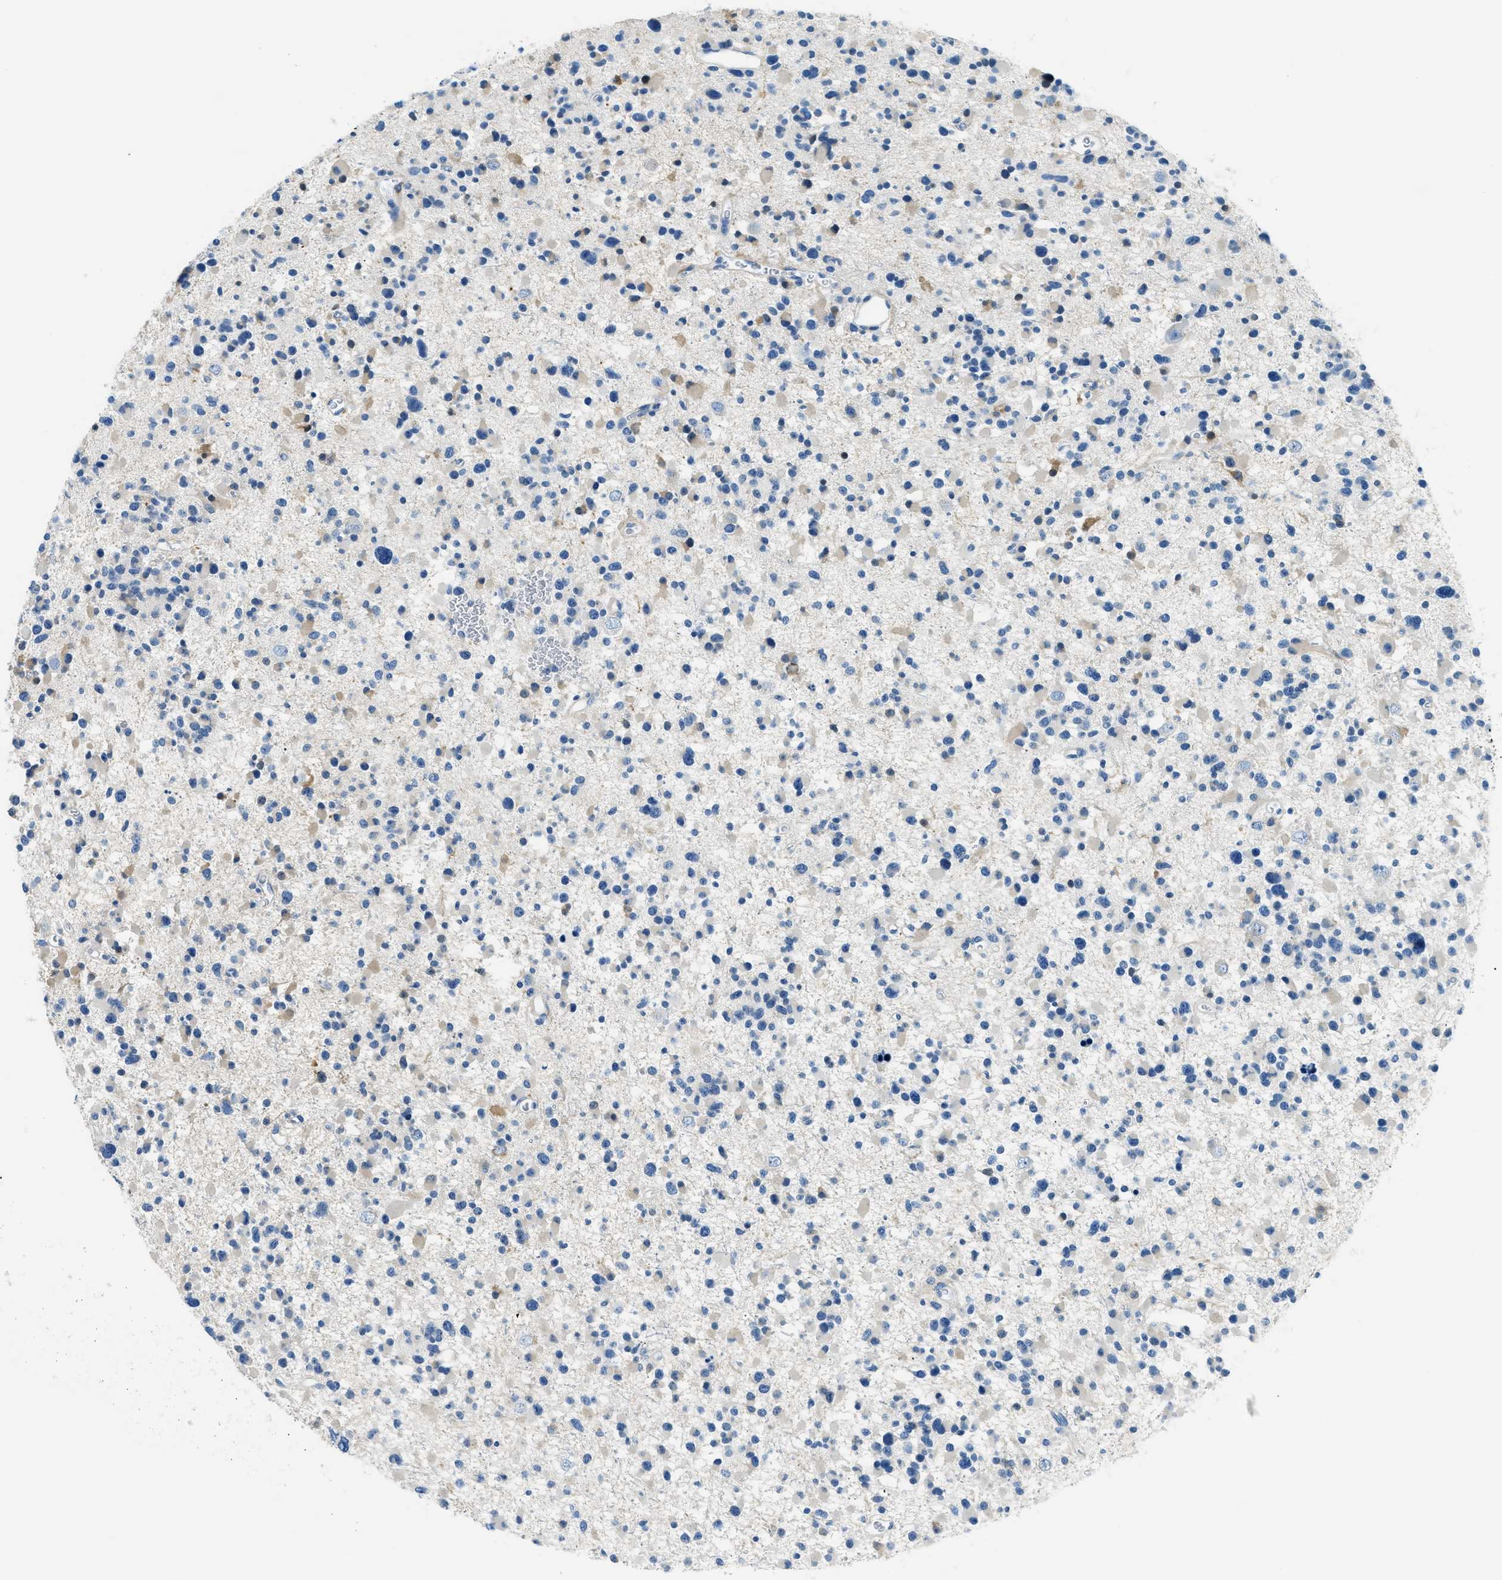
{"staining": {"intensity": "weak", "quantity": "<25%", "location": "cytoplasmic/membranous"}, "tissue": "glioma", "cell_type": "Tumor cells", "image_type": "cancer", "snomed": [{"axis": "morphology", "description": "Glioma, malignant, Low grade"}, {"axis": "topography", "description": "Brain"}], "caption": "Tumor cells show no significant staining in glioma.", "gene": "CLDN18", "patient": {"sex": "female", "age": 22}}